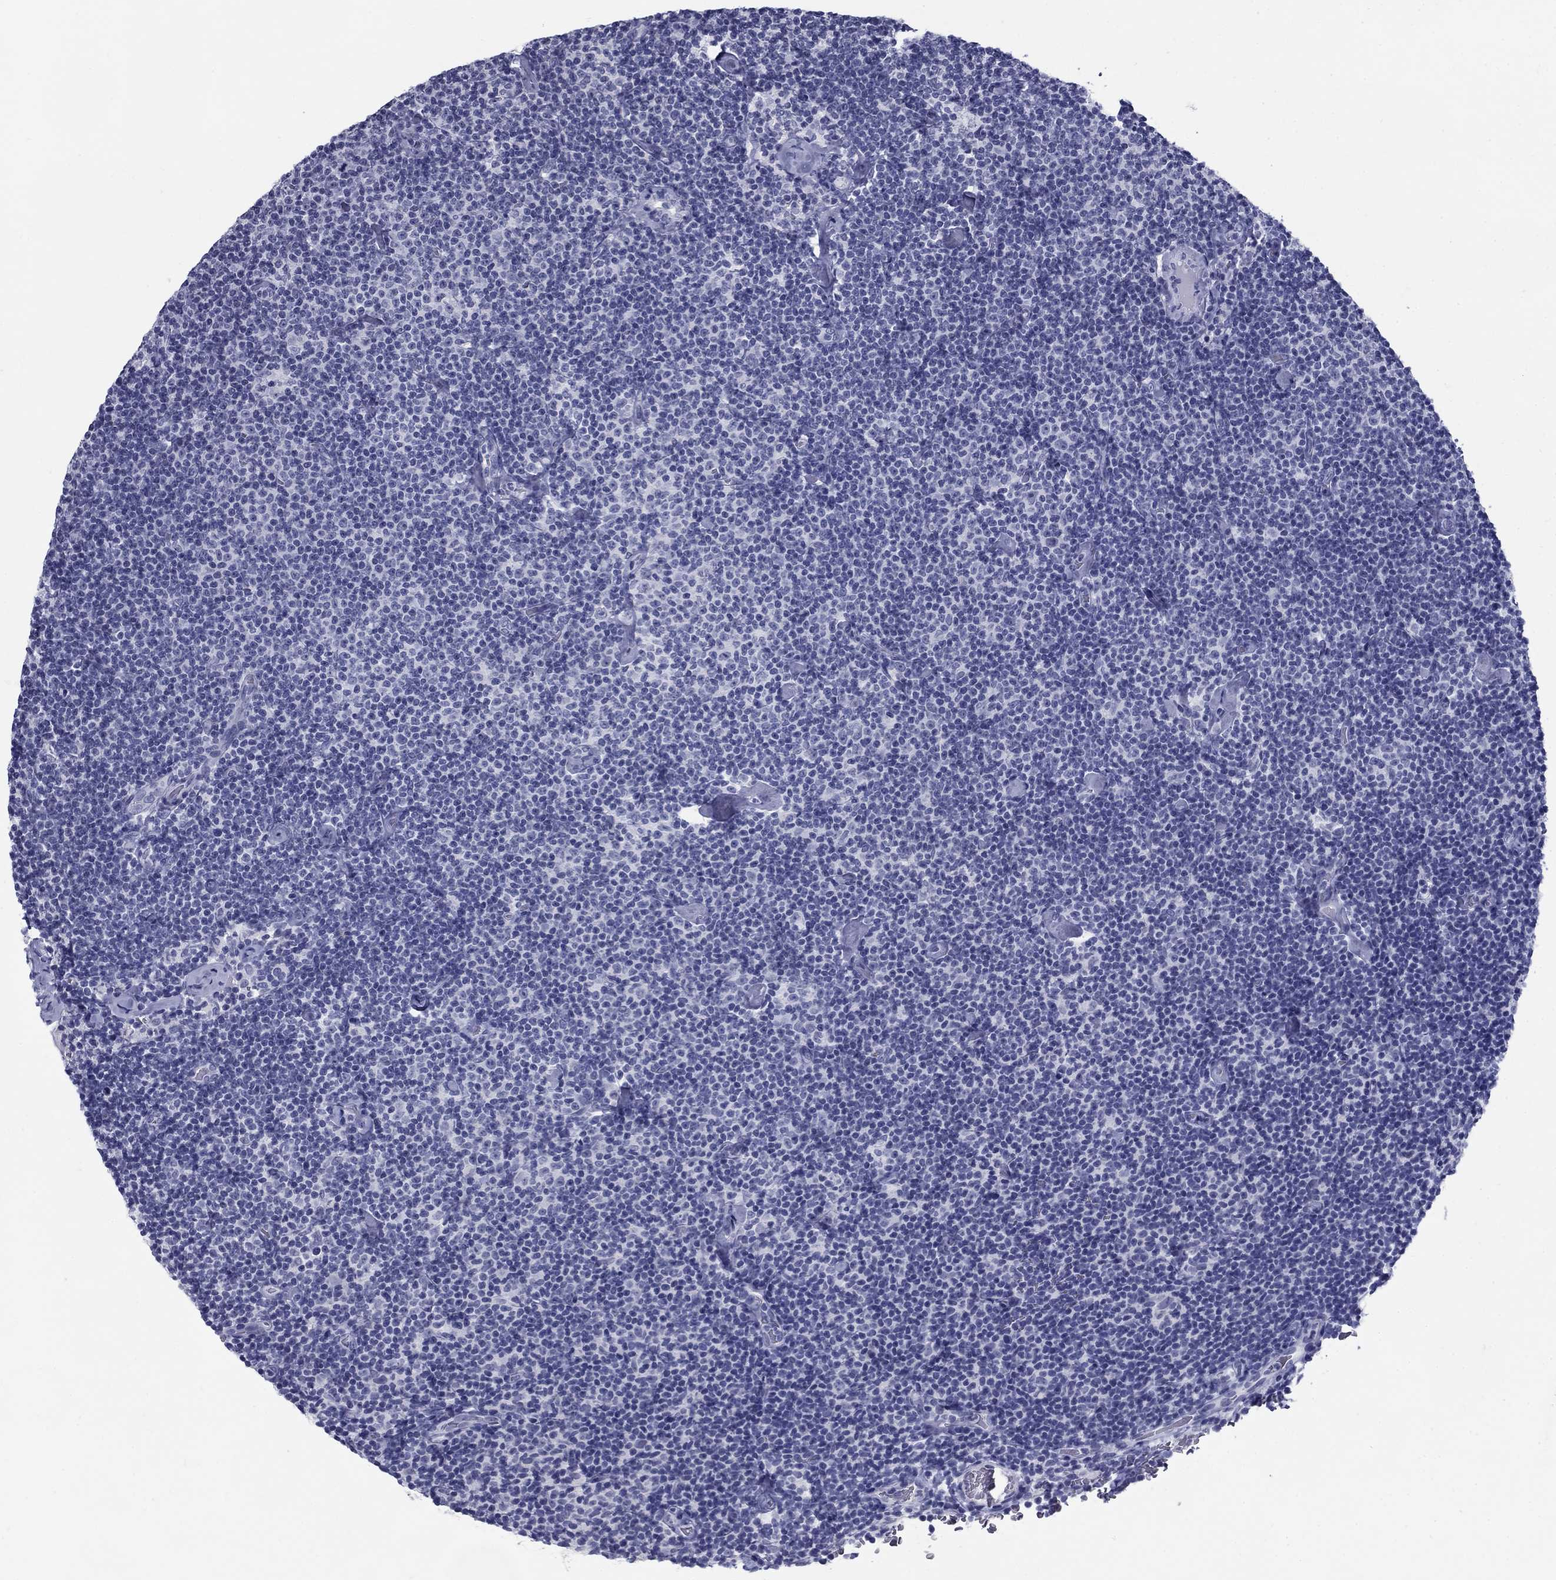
{"staining": {"intensity": "negative", "quantity": "none", "location": "none"}, "tissue": "lymphoma", "cell_type": "Tumor cells", "image_type": "cancer", "snomed": [{"axis": "morphology", "description": "Malignant lymphoma, non-Hodgkin's type, Low grade"}, {"axis": "topography", "description": "Lymph node"}], "caption": "A micrograph of lymphoma stained for a protein demonstrates no brown staining in tumor cells. The staining was performed using DAB (3,3'-diaminobenzidine) to visualize the protein expression in brown, while the nuclei were stained in blue with hematoxylin (Magnification: 20x).", "gene": "C4orf19", "patient": {"sex": "male", "age": 81}}